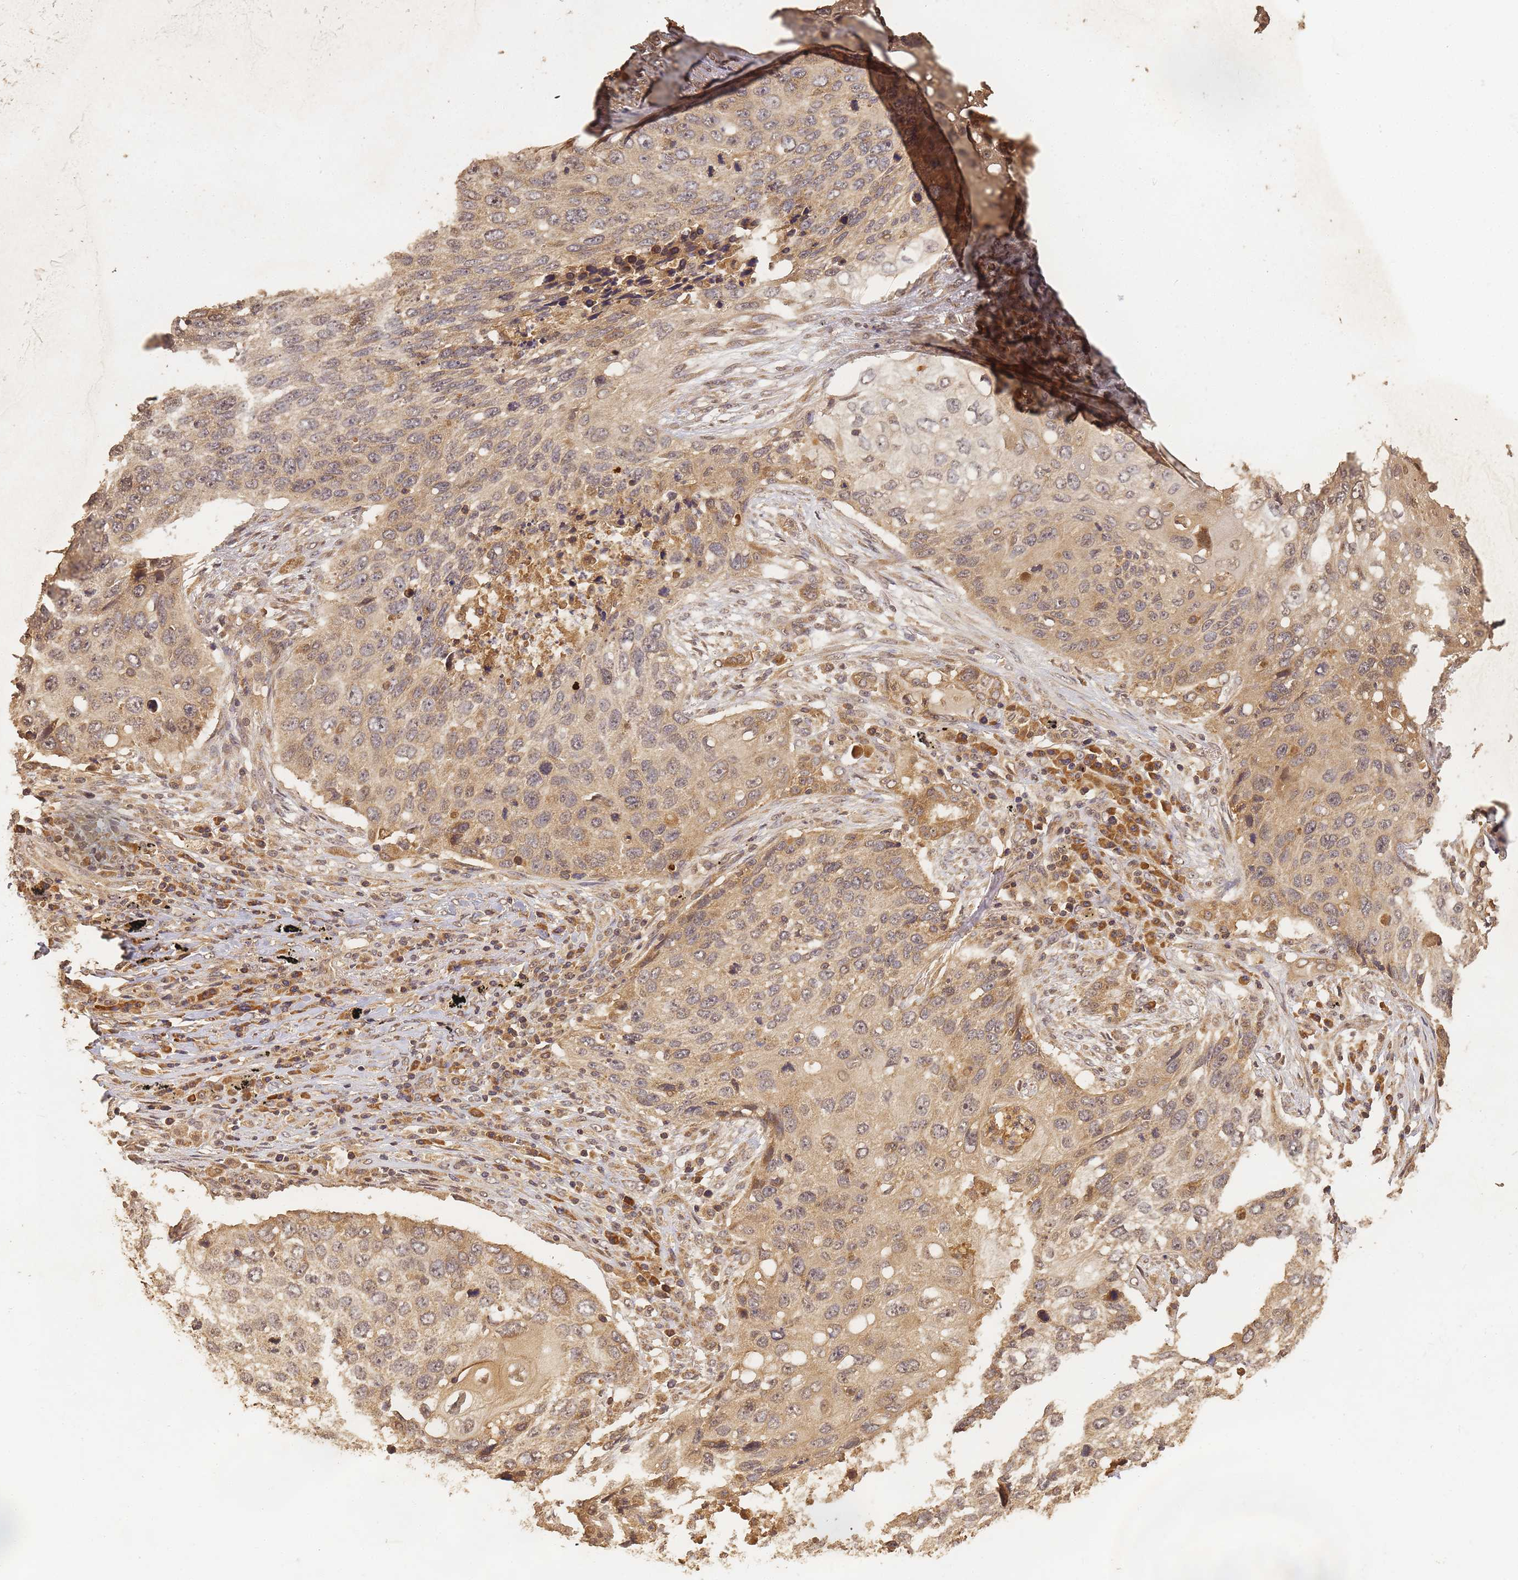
{"staining": {"intensity": "moderate", "quantity": ">75%", "location": "cytoplasmic/membranous,nuclear"}, "tissue": "lung cancer", "cell_type": "Tumor cells", "image_type": "cancer", "snomed": [{"axis": "morphology", "description": "Squamous cell carcinoma, NOS"}, {"axis": "topography", "description": "Lung"}], "caption": "A histopathology image showing moderate cytoplasmic/membranous and nuclear positivity in about >75% of tumor cells in squamous cell carcinoma (lung), as visualized by brown immunohistochemical staining.", "gene": "ALKBH1", "patient": {"sex": "female", "age": 63}}